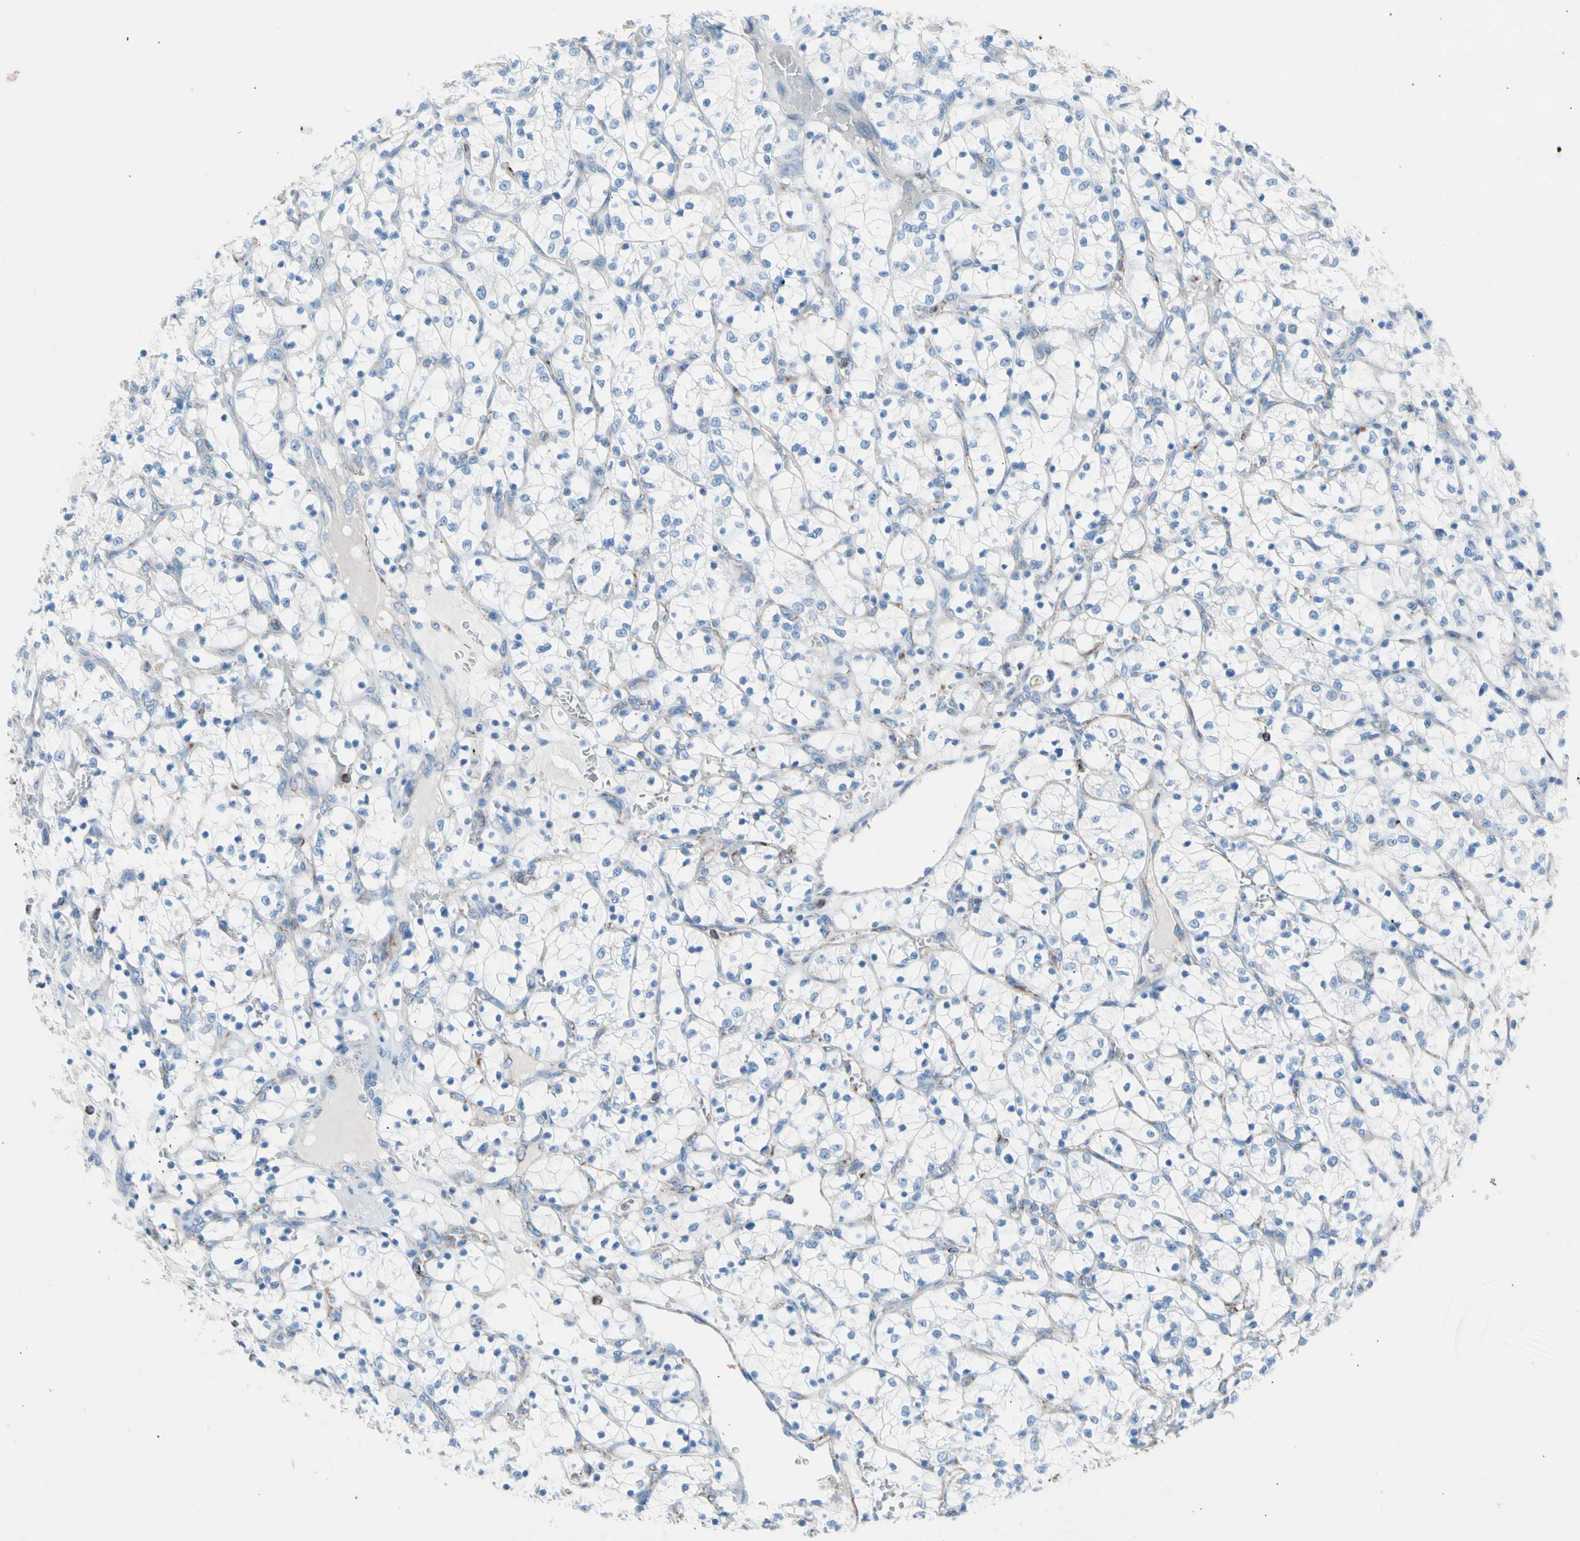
{"staining": {"intensity": "negative", "quantity": "none", "location": "none"}, "tissue": "renal cancer", "cell_type": "Tumor cells", "image_type": "cancer", "snomed": [{"axis": "morphology", "description": "Adenocarcinoma, NOS"}, {"axis": "topography", "description": "Kidney"}], "caption": "Human renal cancer (adenocarcinoma) stained for a protein using immunohistochemistry (IHC) shows no expression in tumor cells.", "gene": "HK1", "patient": {"sex": "female", "age": 69}}